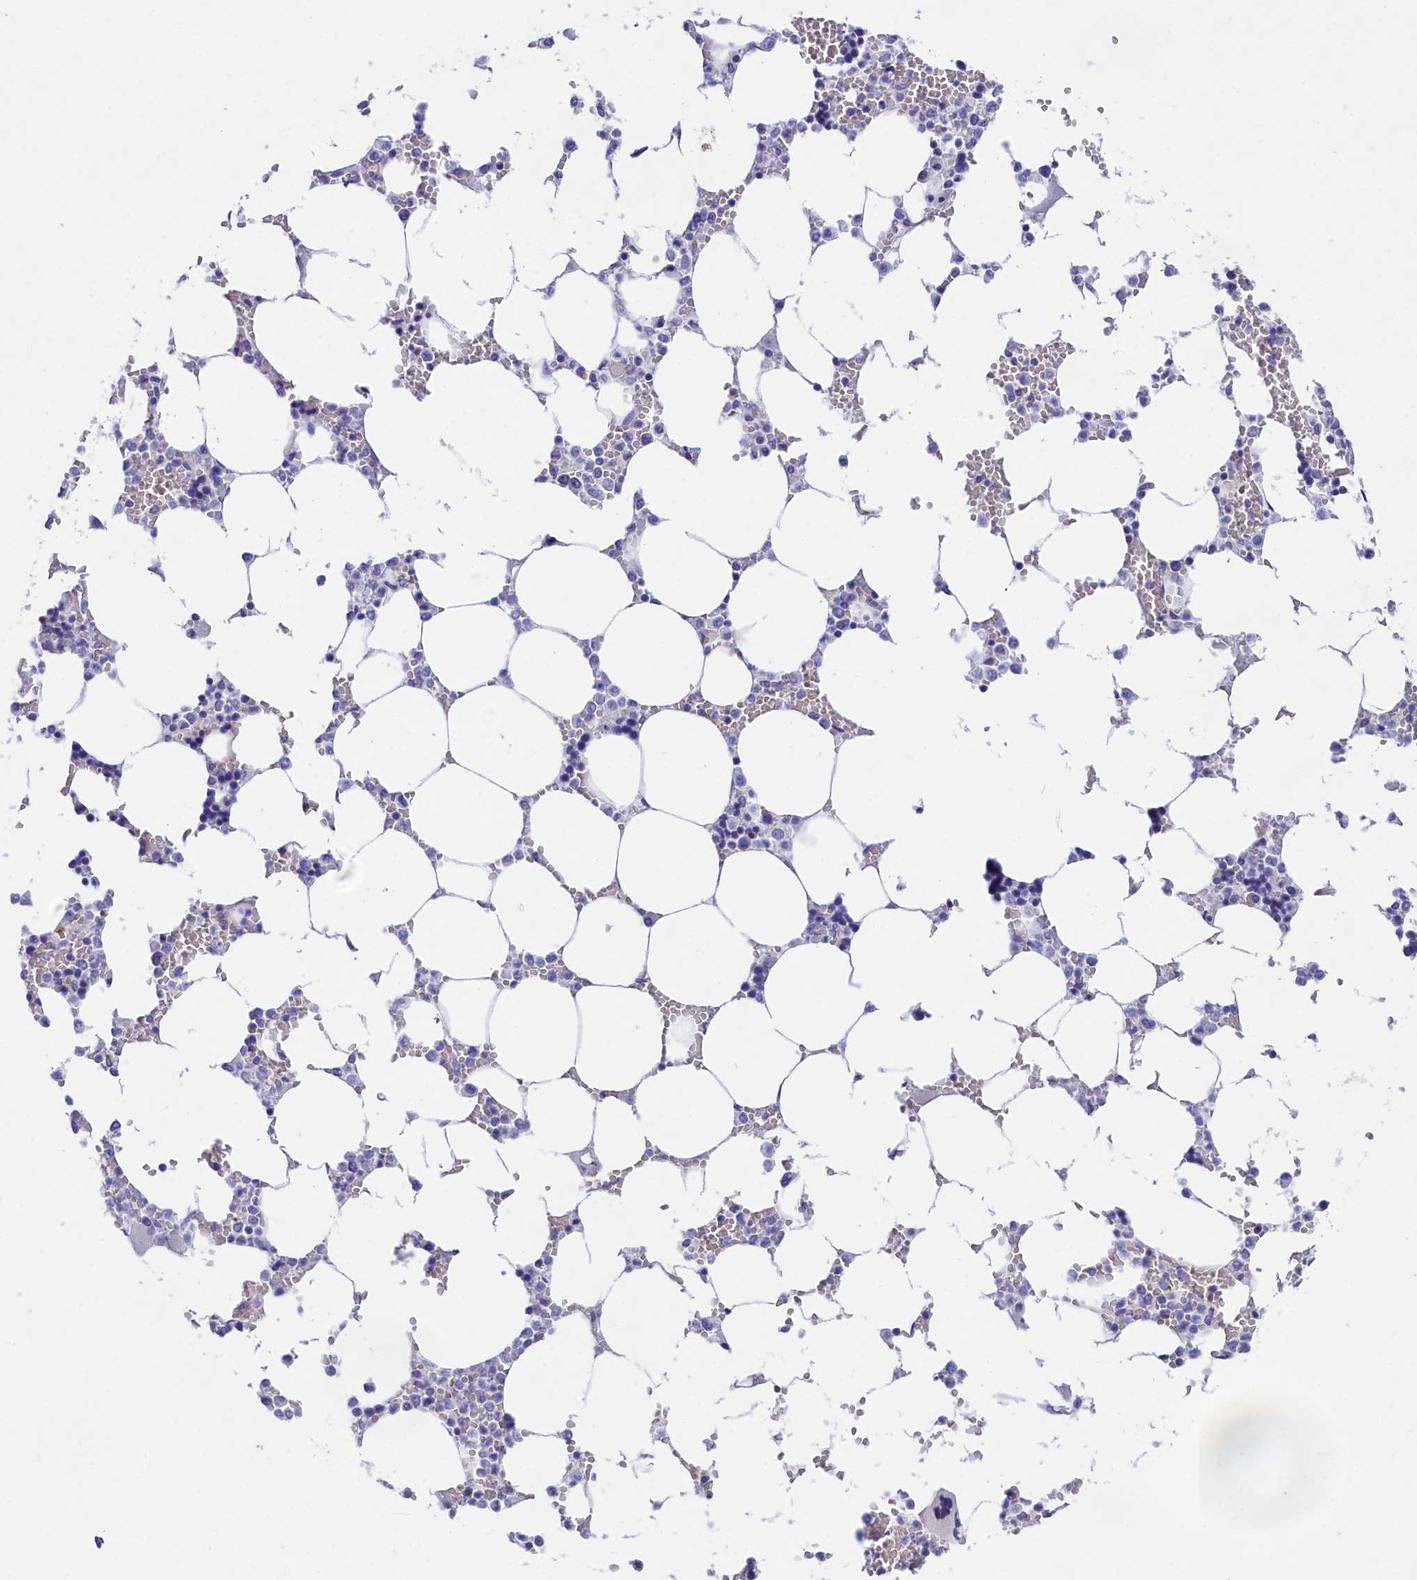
{"staining": {"intensity": "negative", "quantity": "none", "location": "none"}, "tissue": "bone marrow", "cell_type": "Hematopoietic cells", "image_type": "normal", "snomed": [{"axis": "morphology", "description": "Normal tissue, NOS"}, {"axis": "topography", "description": "Bone marrow"}], "caption": "High power microscopy image of an immunohistochemistry photomicrograph of benign bone marrow, revealing no significant expression in hematopoietic cells. The staining was performed using DAB to visualize the protein expression in brown, while the nuclei were stained in blue with hematoxylin (Magnification: 20x).", "gene": "PPP1R13L", "patient": {"sex": "male", "age": 64}}